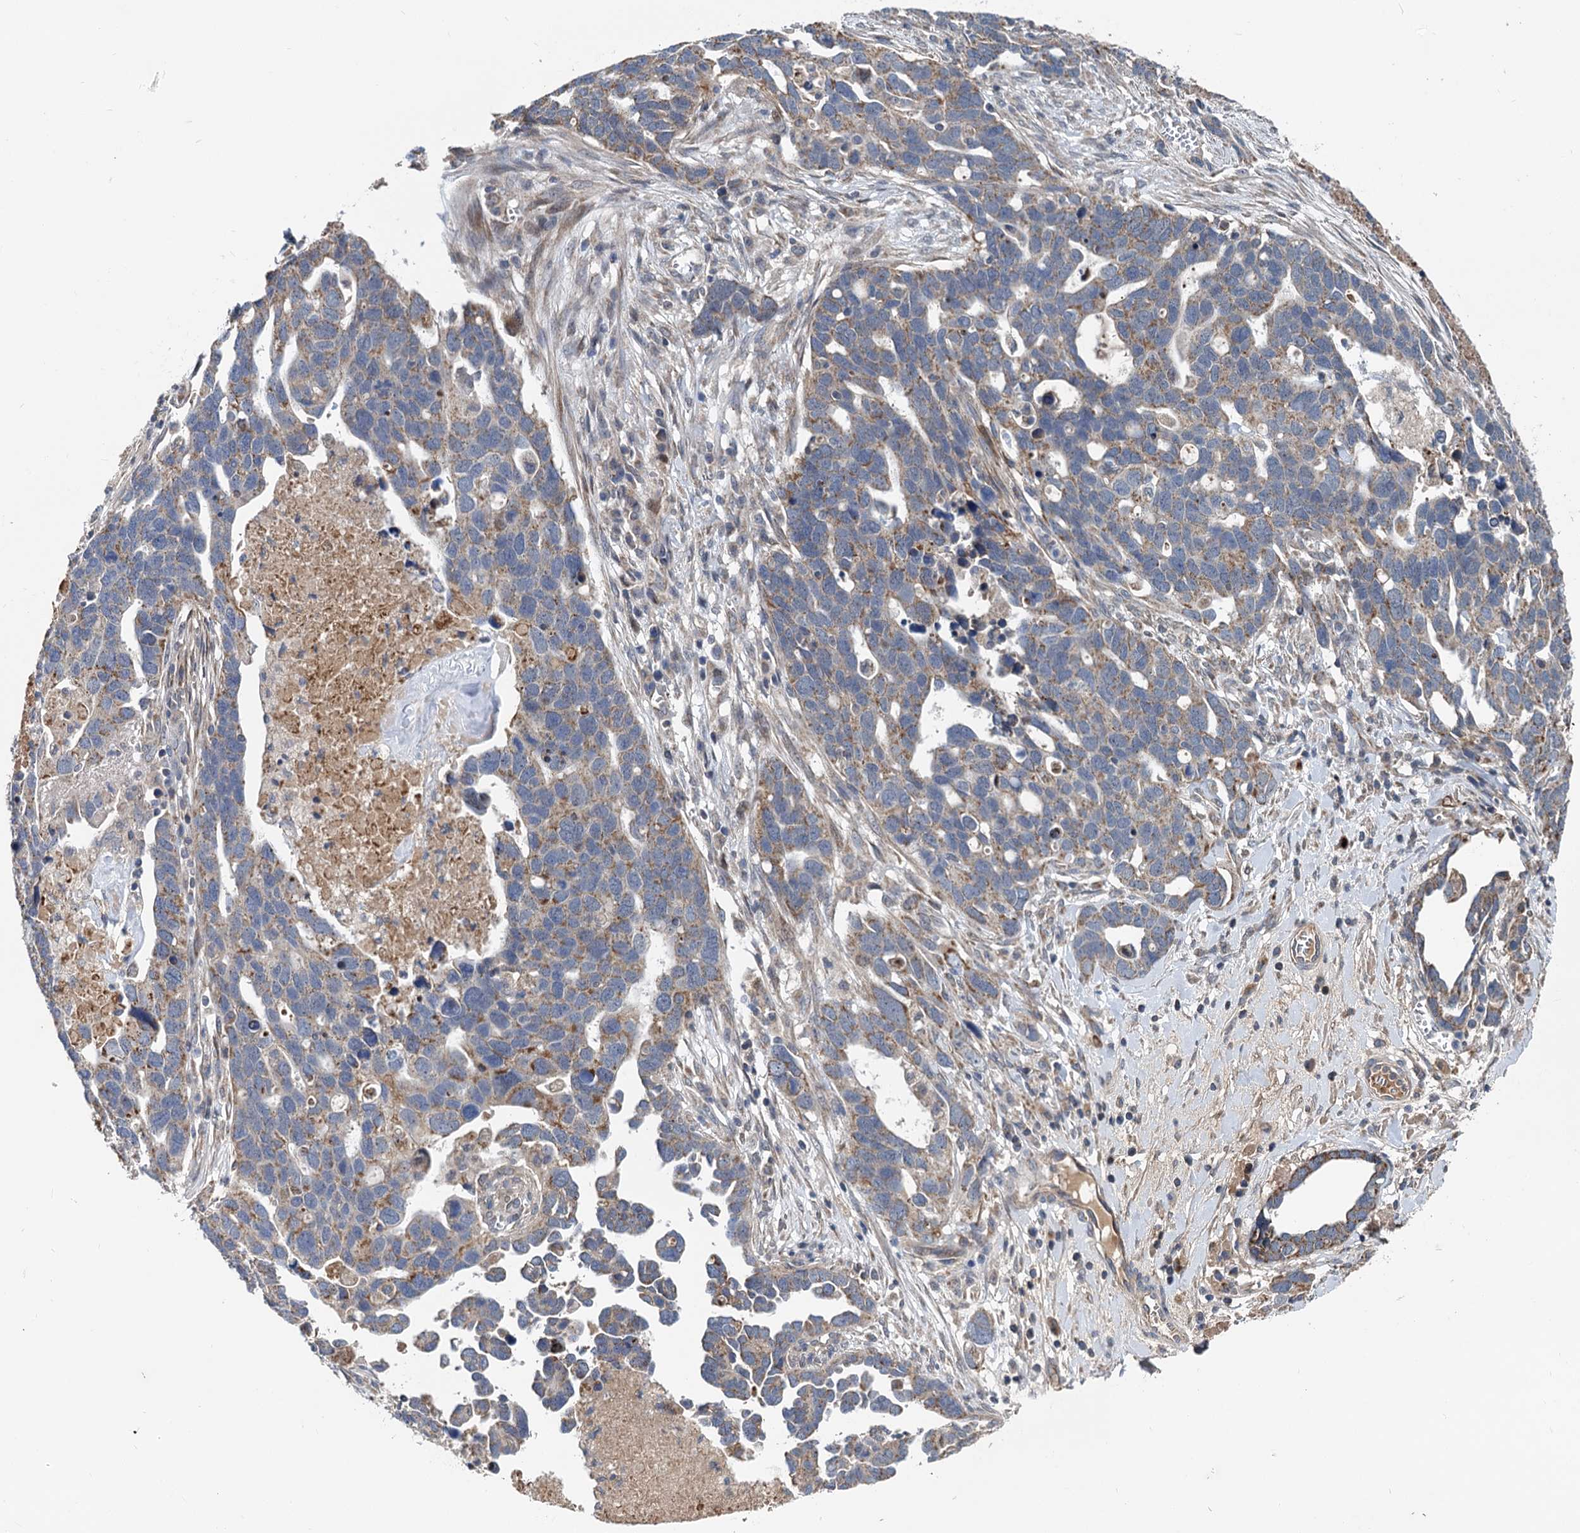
{"staining": {"intensity": "moderate", "quantity": "25%-75%", "location": "cytoplasmic/membranous"}, "tissue": "ovarian cancer", "cell_type": "Tumor cells", "image_type": "cancer", "snomed": [{"axis": "morphology", "description": "Cystadenocarcinoma, serous, NOS"}, {"axis": "topography", "description": "Ovary"}], "caption": "Serous cystadenocarcinoma (ovarian) stained for a protein reveals moderate cytoplasmic/membranous positivity in tumor cells.", "gene": "SPRYD3", "patient": {"sex": "female", "age": 54}}